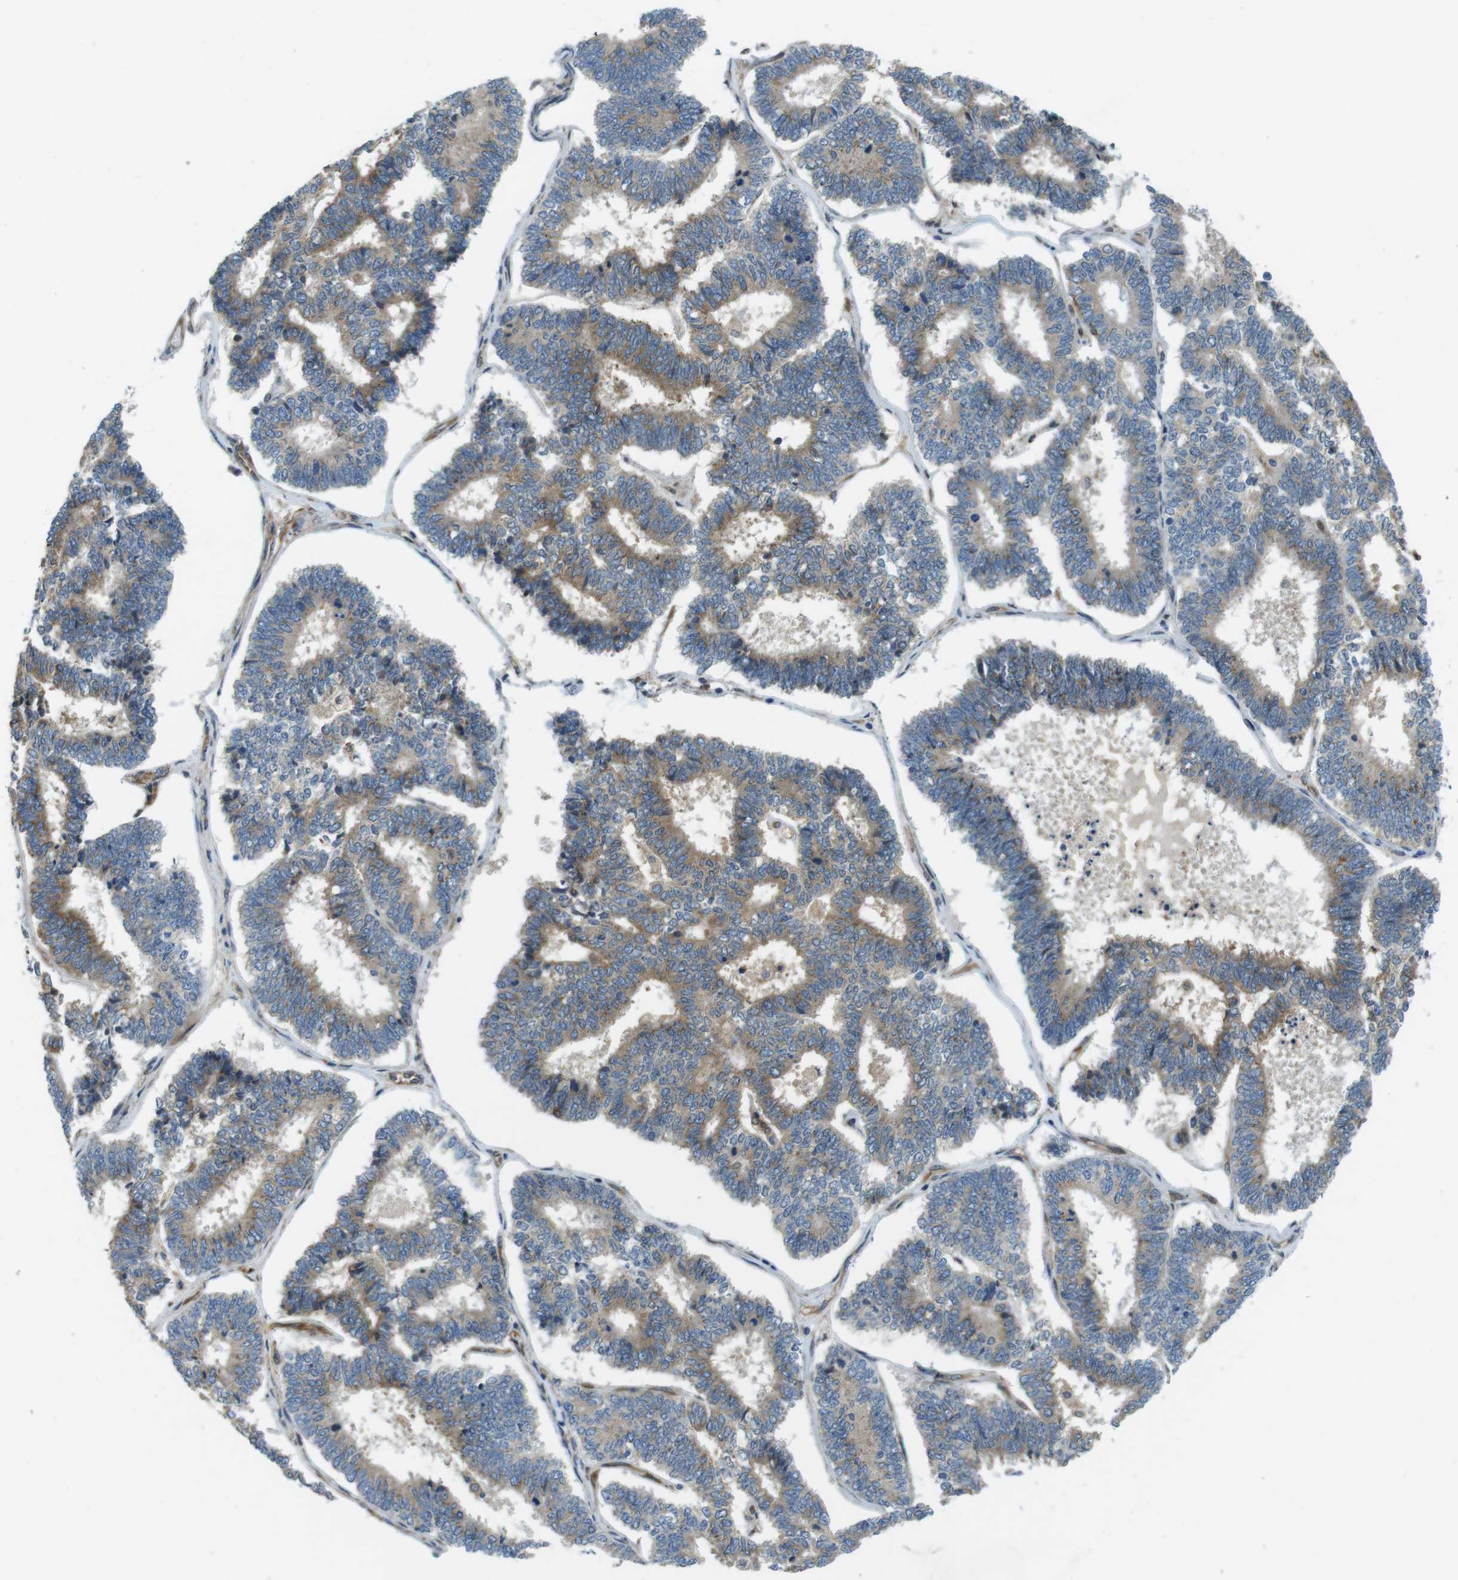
{"staining": {"intensity": "moderate", "quantity": ">75%", "location": "cytoplasmic/membranous"}, "tissue": "endometrial cancer", "cell_type": "Tumor cells", "image_type": "cancer", "snomed": [{"axis": "morphology", "description": "Adenocarcinoma, NOS"}, {"axis": "topography", "description": "Endometrium"}], "caption": "Immunohistochemical staining of human adenocarcinoma (endometrial) demonstrates moderate cytoplasmic/membranous protein staining in approximately >75% of tumor cells. (Stains: DAB (3,3'-diaminobenzidine) in brown, nuclei in blue, Microscopy: brightfield microscopy at high magnification).", "gene": "PALD1", "patient": {"sex": "female", "age": 70}}